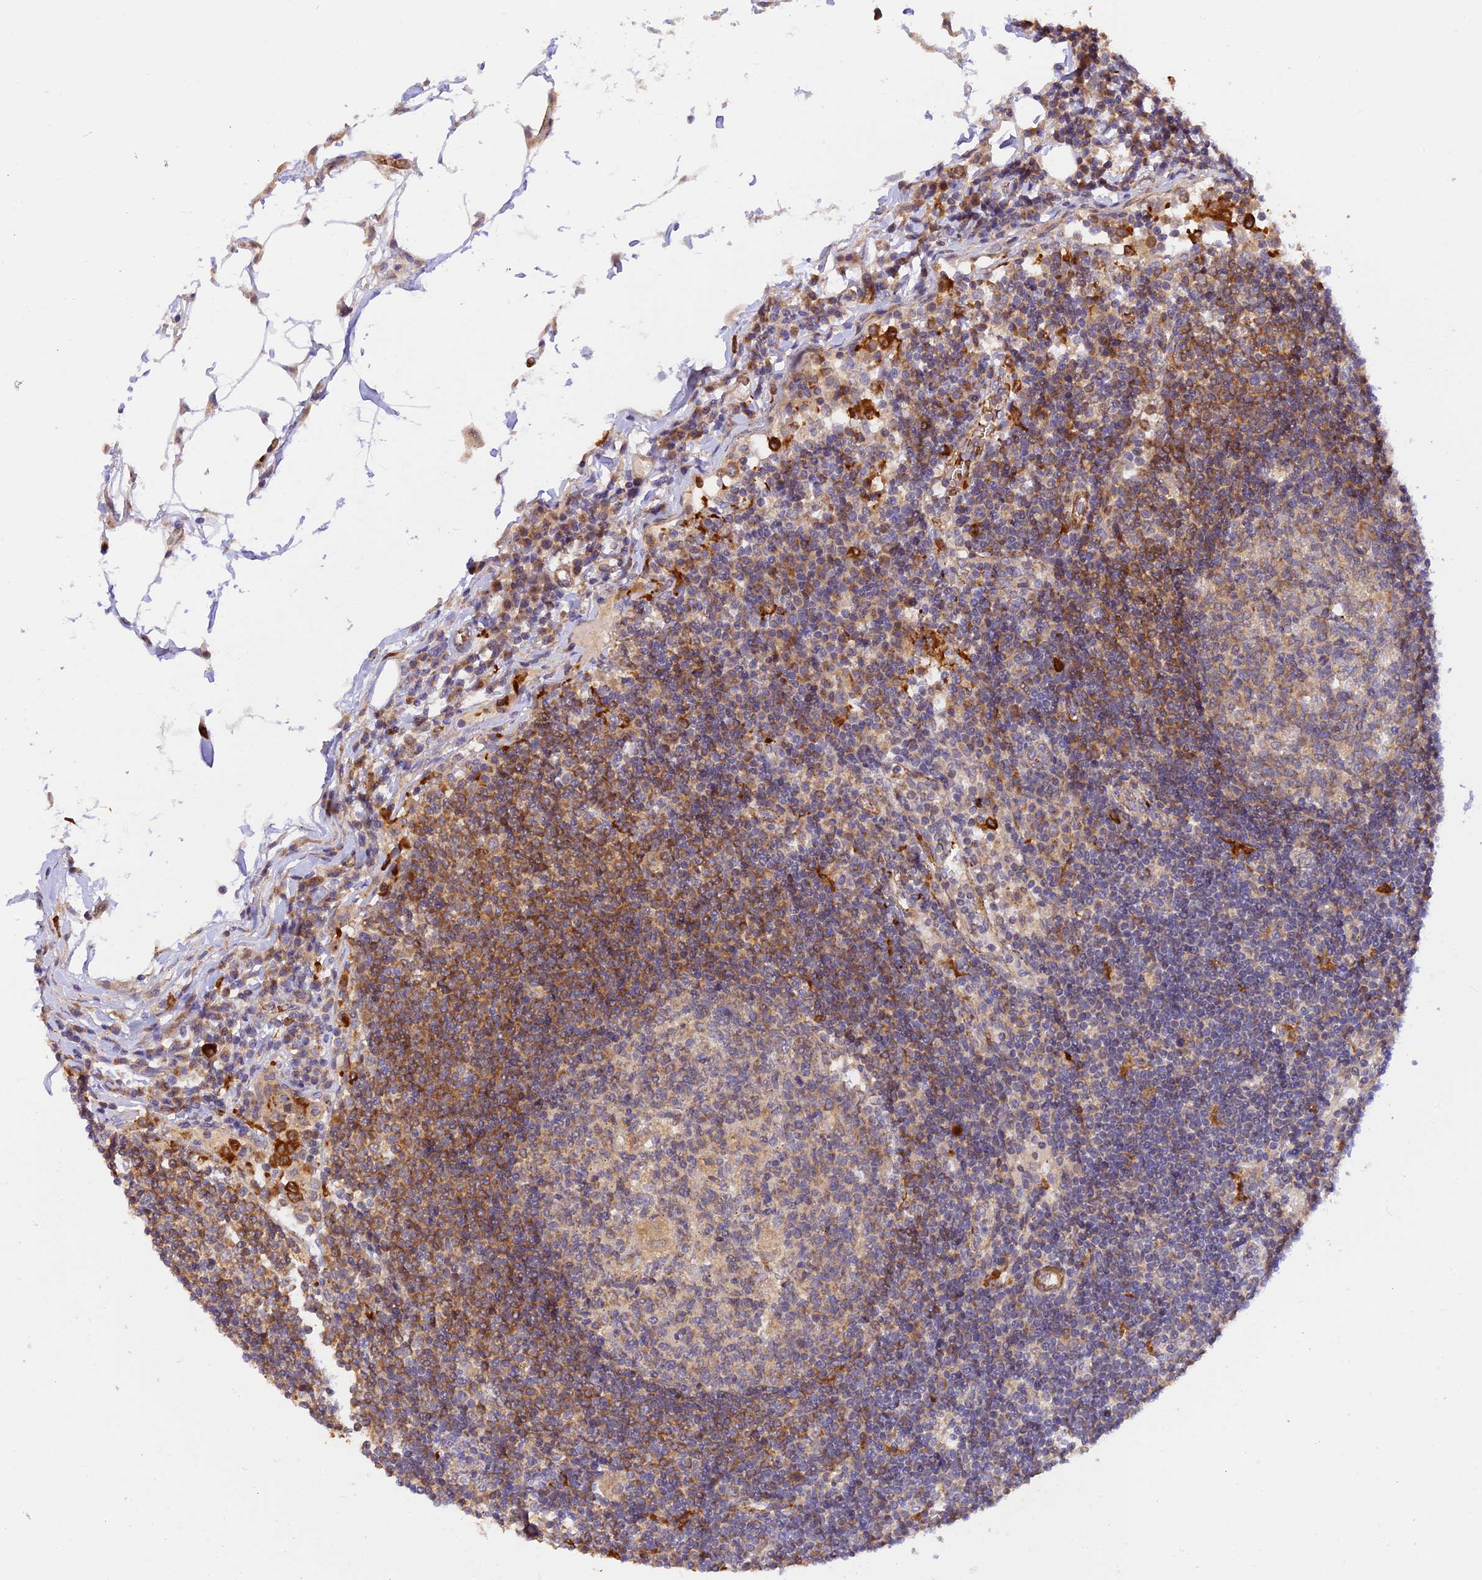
{"staining": {"intensity": "weak", "quantity": "<25%", "location": "cytoplasmic/membranous"}, "tissue": "lymph node", "cell_type": "Germinal center cells", "image_type": "normal", "snomed": [{"axis": "morphology", "description": "Normal tissue, NOS"}, {"axis": "topography", "description": "Lymph node"}], "caption": "This is an immunohistochemistry histopathology image of unremarkable human lymph node. There is no positivity in germinal center cells.", "gene": "WDFY4", "patient": {"sex": "female", "age": 53}}